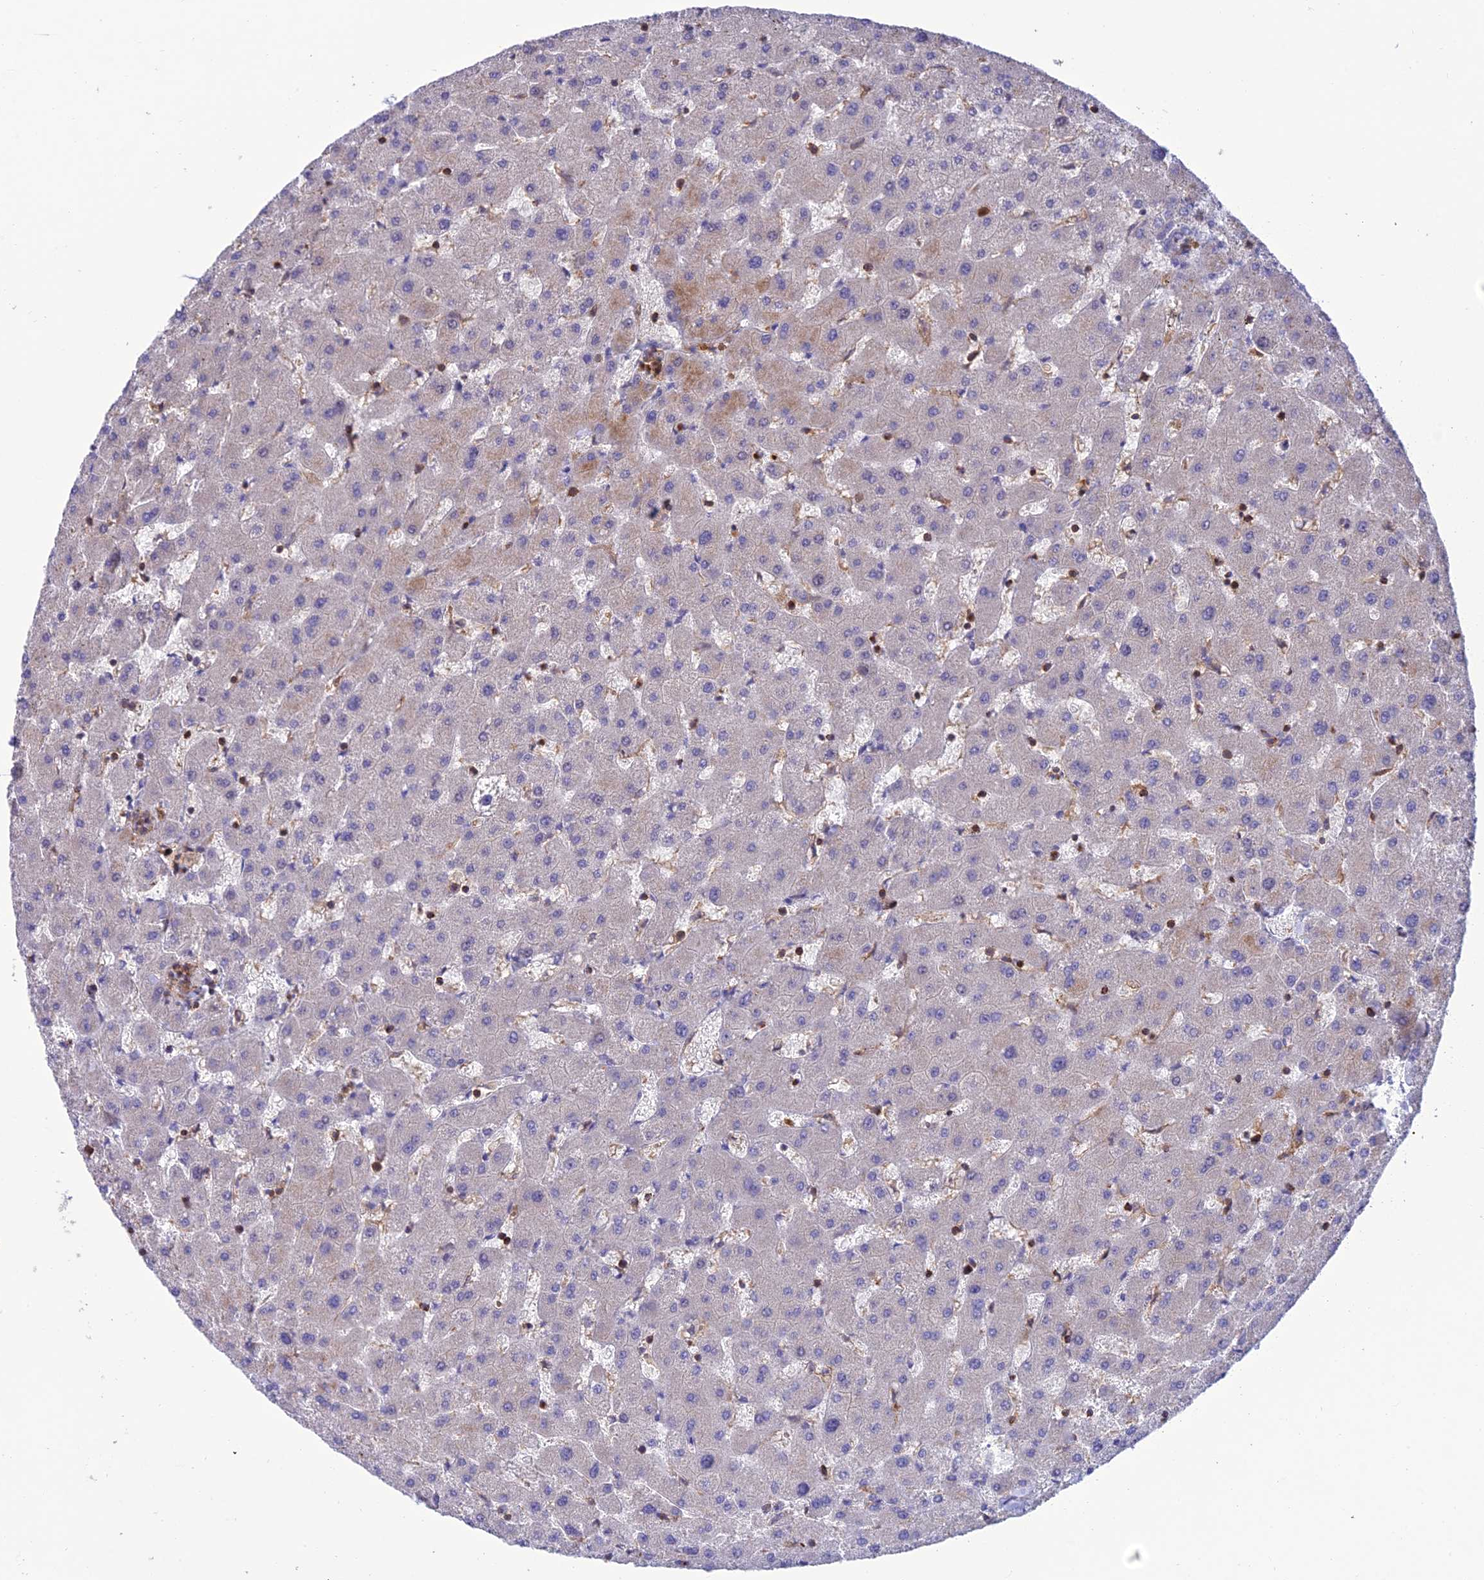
{"staining": {"intensity": "negative", "quantity": "none", "location": "none"}, "tissue": "liver", "cell_type": "Cholangiocytes", "image_type": "normal", "snomed": [{"axis": "morphology", "description": "Normal tissue, NOS"}, {"axis": "topography", "description": "Liver"}], "caption": "A high-resolution photomicrograph shows immunohistochemistry staining of benign liver, which displays no significant positivity in cholangiocytes.", "gene": "FAM76A", "patient": {"sex": "female", "age": 63}}